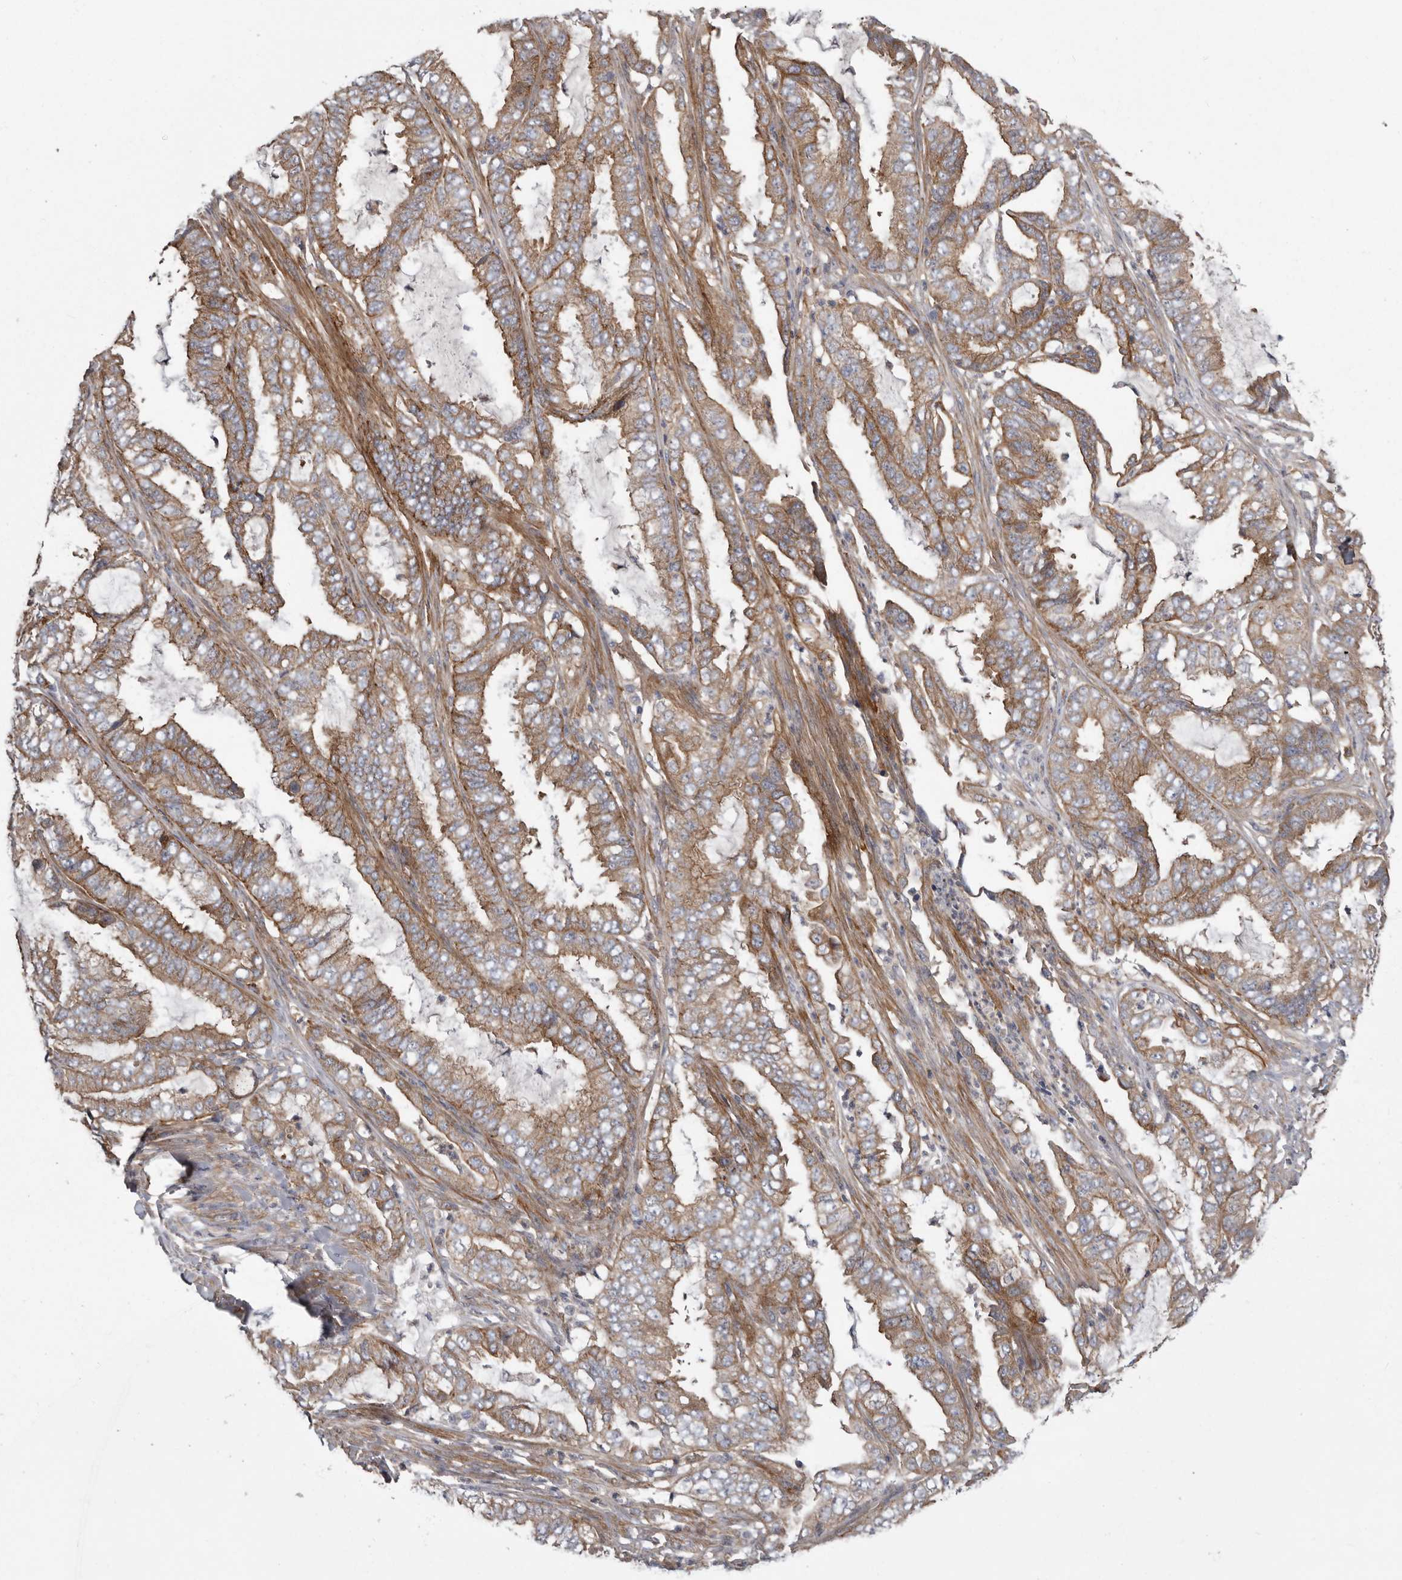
{"staining": {"intensity": "moderate", "quantity": ">75%", "location": "cytoplasmic/membranous"}, "tissue": "endometrial cancer", "cell_type": "Tumor cells", "image_type": "cancer", "snomed": [{"axis": "morphology", "description": "Adenocarcinoma, NOS"}, {"axis": "topography", "description": "Endometrium"}], "caption": "Protein staining of endometrial cancer (adenocarcinoma) tissue exhibits moderate cytoplasmic/membranous positivity in about >75% of tumor cells. The staining was performed using DAB (3,3'-diaminobenzidine), with brown indicating positive protein expression. Nuclei are stained blue with hematoxylin.", "gene": "ENAH", "patient": {"sex": "female", "age": 51}}